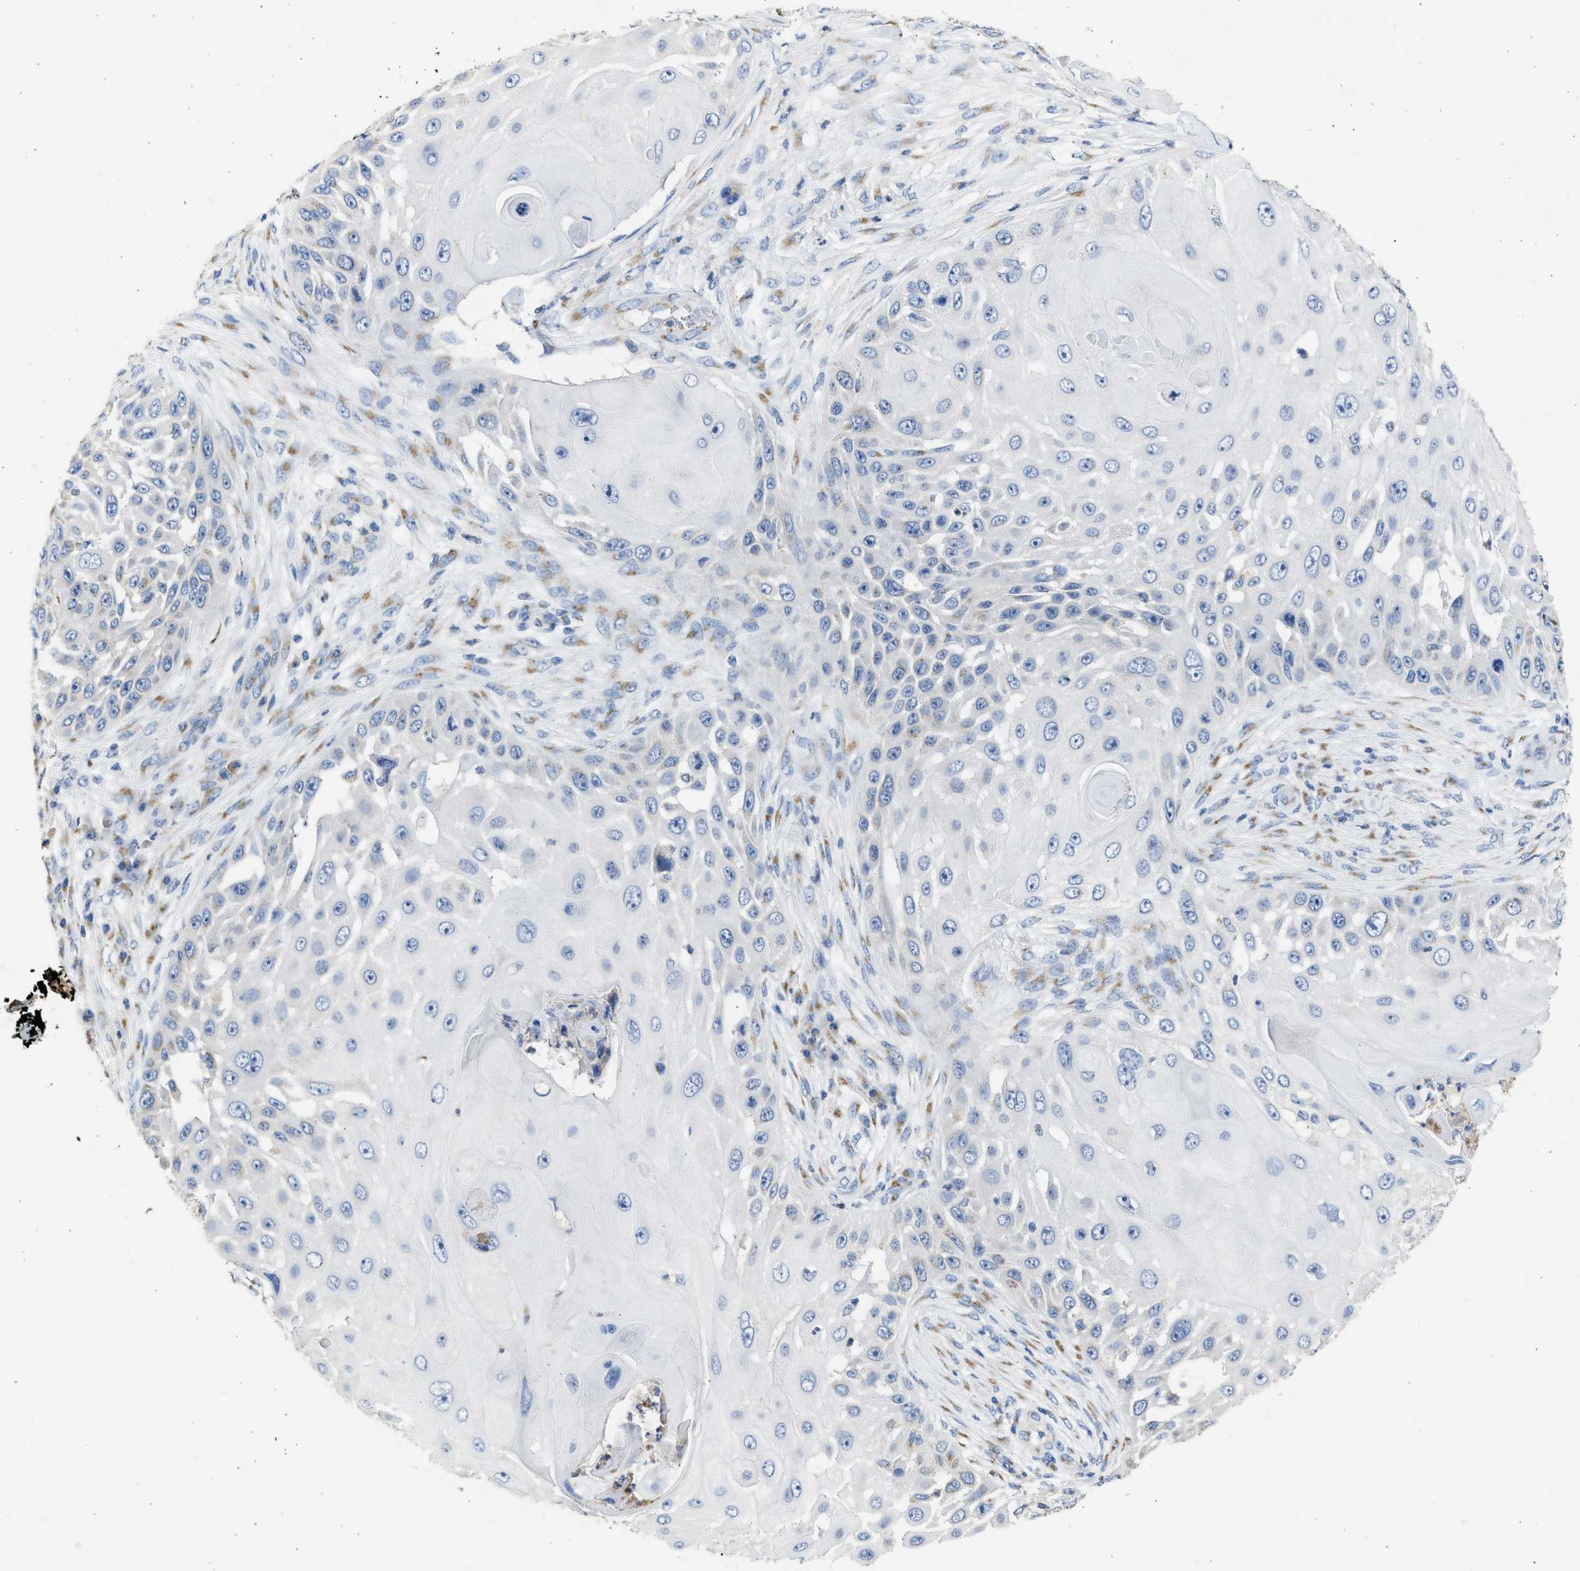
{"staining": {"intensity": "negative", "quantity": "none", "location": "none"}, "tissue": "skin cancer", "cell_type": "Tumor cells", "image_type": "cancer", "snomed": [{"axis": "morphology", "description": "Squamous cell carcinoma, NOS"}, {"axis": "topography", "description": "Skin"}], "caption": "The immunohistochemistry image has no significant expression in tumor cells of skin cancer (squamous cell carcinoma) tissue.", "gene": "IPO8", "patient": {"sex": "female", "age": 44}}